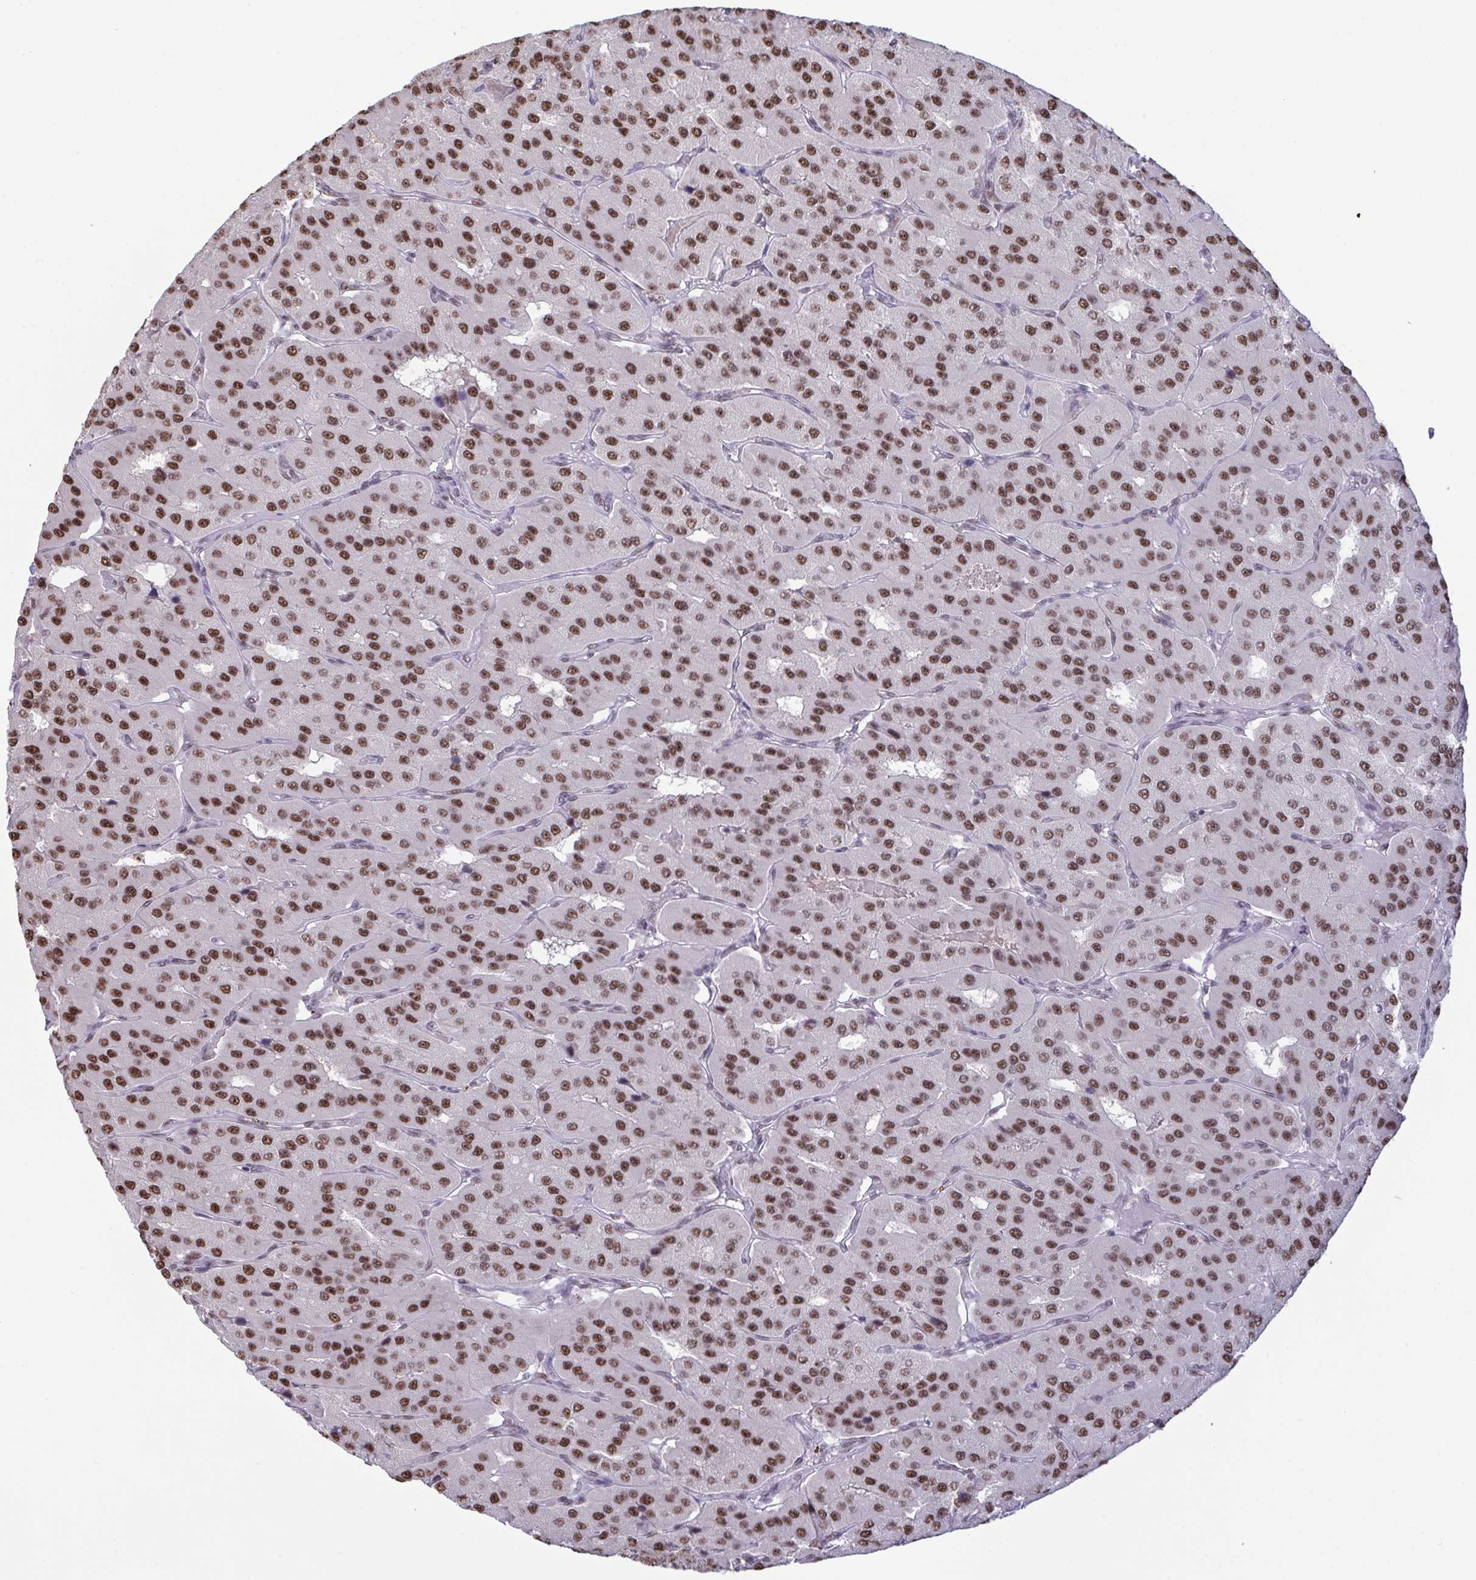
{"staining": {"intensity": "moderate", "quantity": ">75%", "location": "nuclear"}, "tissue": "parathyroid gland", "cell_type": "Glandular cells", "image_type": "normal", "snomed": [{"axis": "morphology", "description": "Normal tissue, NOS"}, {"axis": "morphology", "description": "Adenoma, NOS"}, {"axis": "topography", "description": "Parathyroid gland"}], "caption": "This histopathology image displays benign parathyroid gland stained with immunohistochemistry to label a protein in brown. The nuclear of glandular cells show moderate positivity for the protein. Nuclei are counter-stained blue.", "gene": "PUF60", "patient": {"sex": "female", "age": 86}}